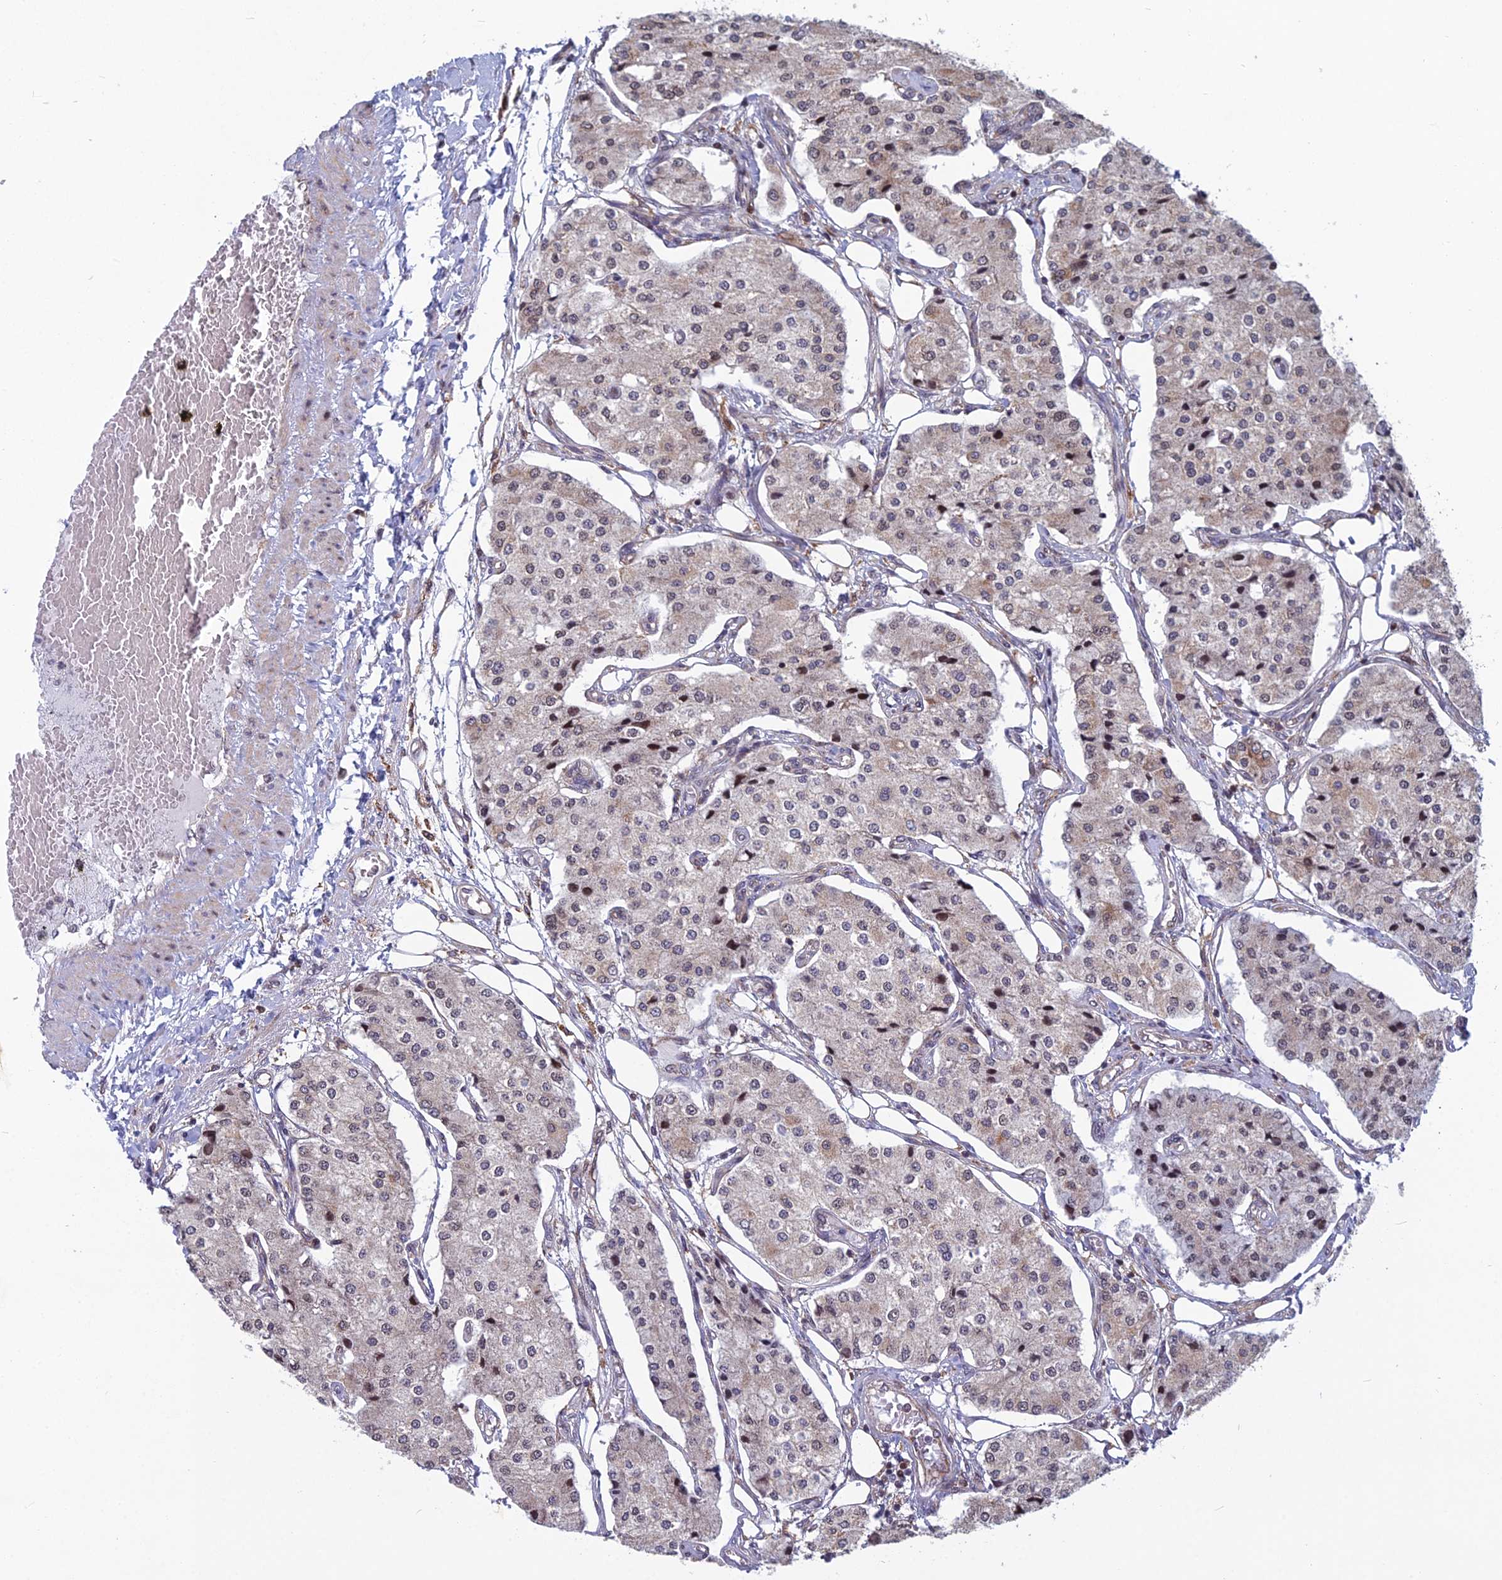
{"staining": {"intensity": "weak", "quantity": "<25%", "location": "cytoplasmic/membranous,nuclear"}, "tissue": "carcinoid", "cell_type": "Tumor cells", "image_type": "cancer", "snomed": [{"axis": "morphology", "description": "Carcinoid, malignant, NOS"}, {"axis": "topography", "description": "Colon"}], "caption": "This is an IHC histopathology image of malignant carcinoid. There is no expression in tumor cells.", "gene": "COMMD2", "patient": {"sex": "female", "age": 52}}